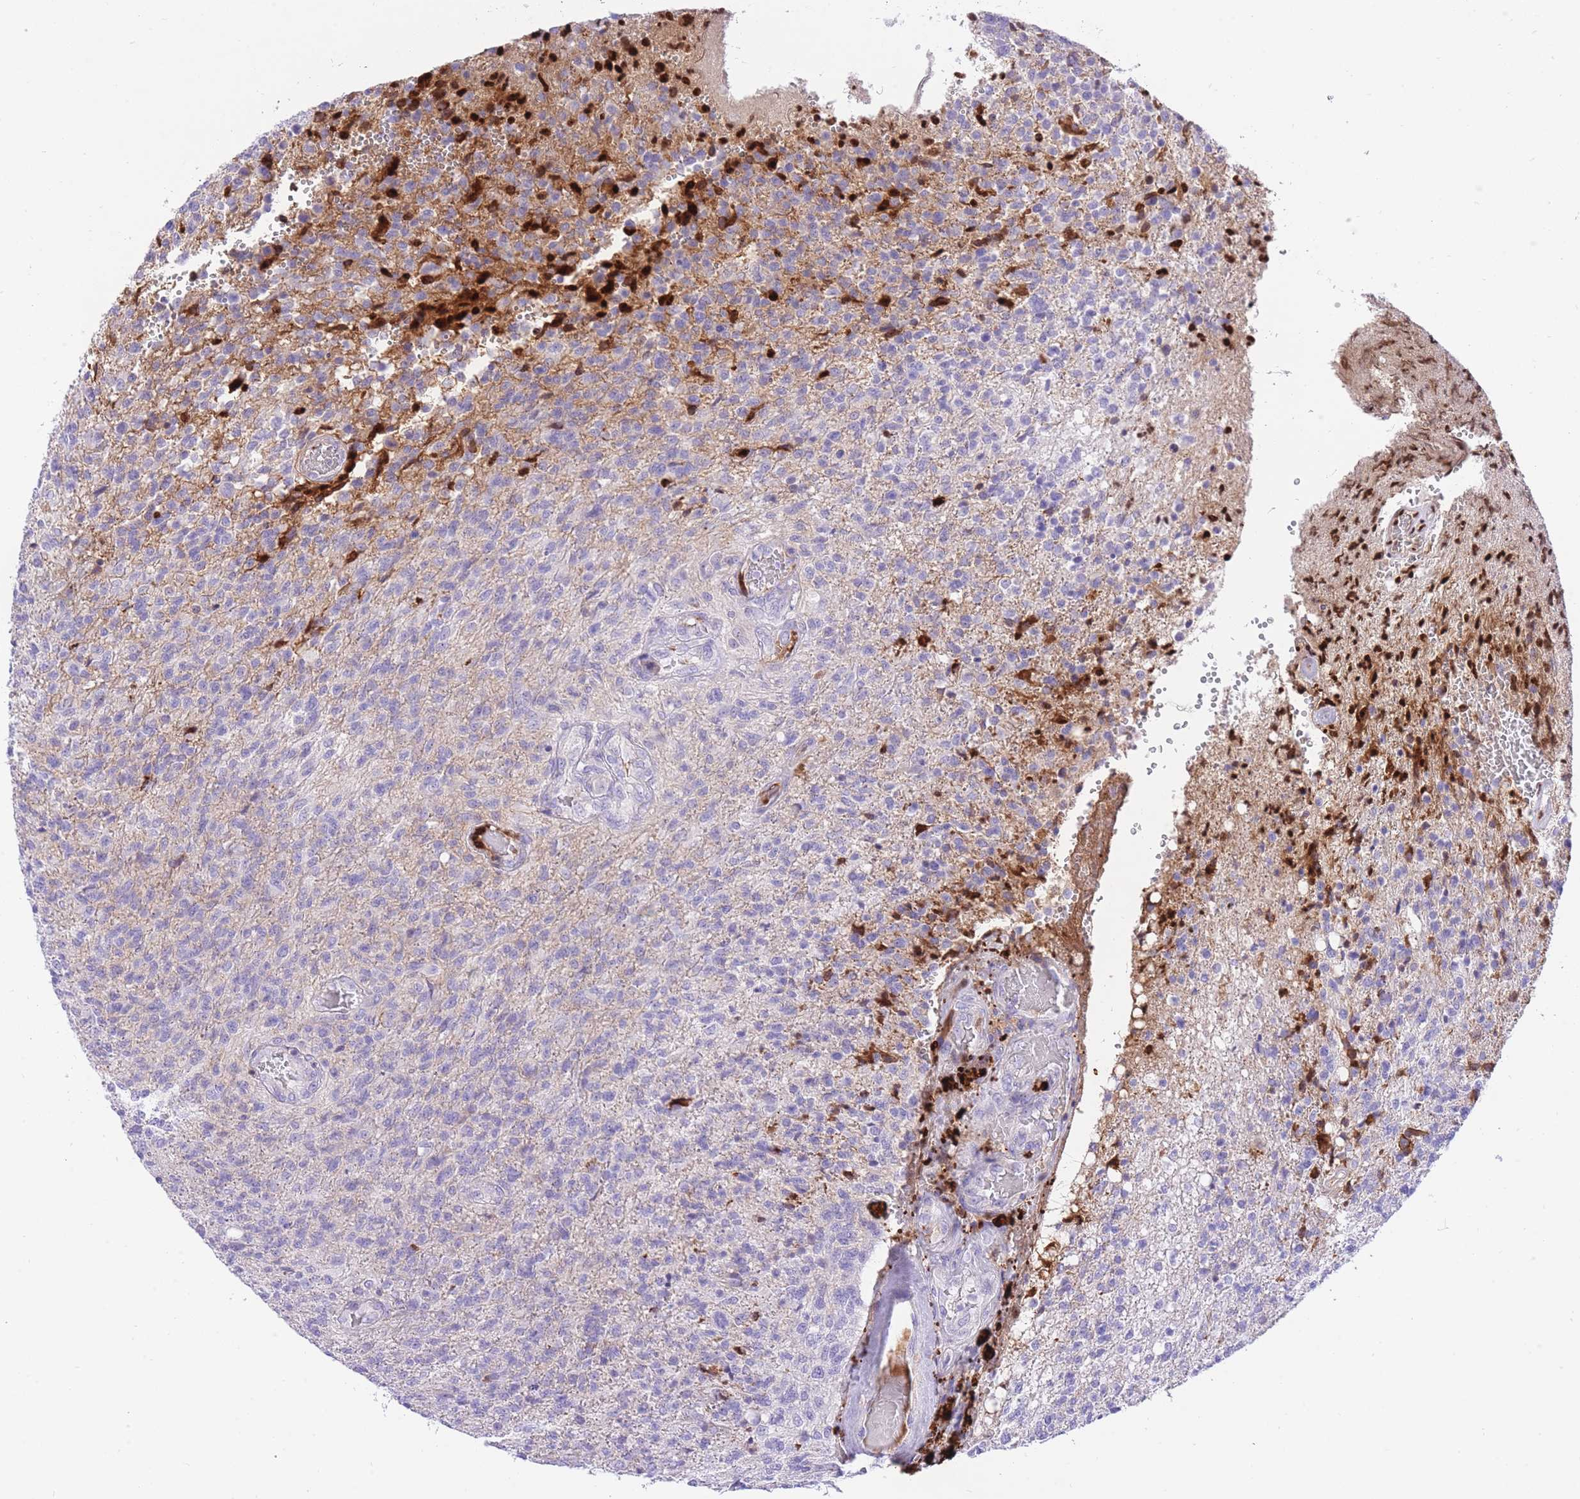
{"staining": {"intensity": "negative", "quantity": "none", "location": "none"}, "tissue": "glioma", "cell_type": "Tumor cells", "image_type": "cancer", "snomed": [{"axis": "morphology", "description": "Glioma, malignant, High grade"}, {"axis": "topography", "description": "Brain"}], "caption": "Immunohistochemistry (IHC) photomicrograph of neoplastic tissue: glioma stained with DAB (3,3'-diaminobenzidine) shows no significant protein staining in tumor cells.", "gene": "HRG", "patient": {"sex": "male", "age": 56}}